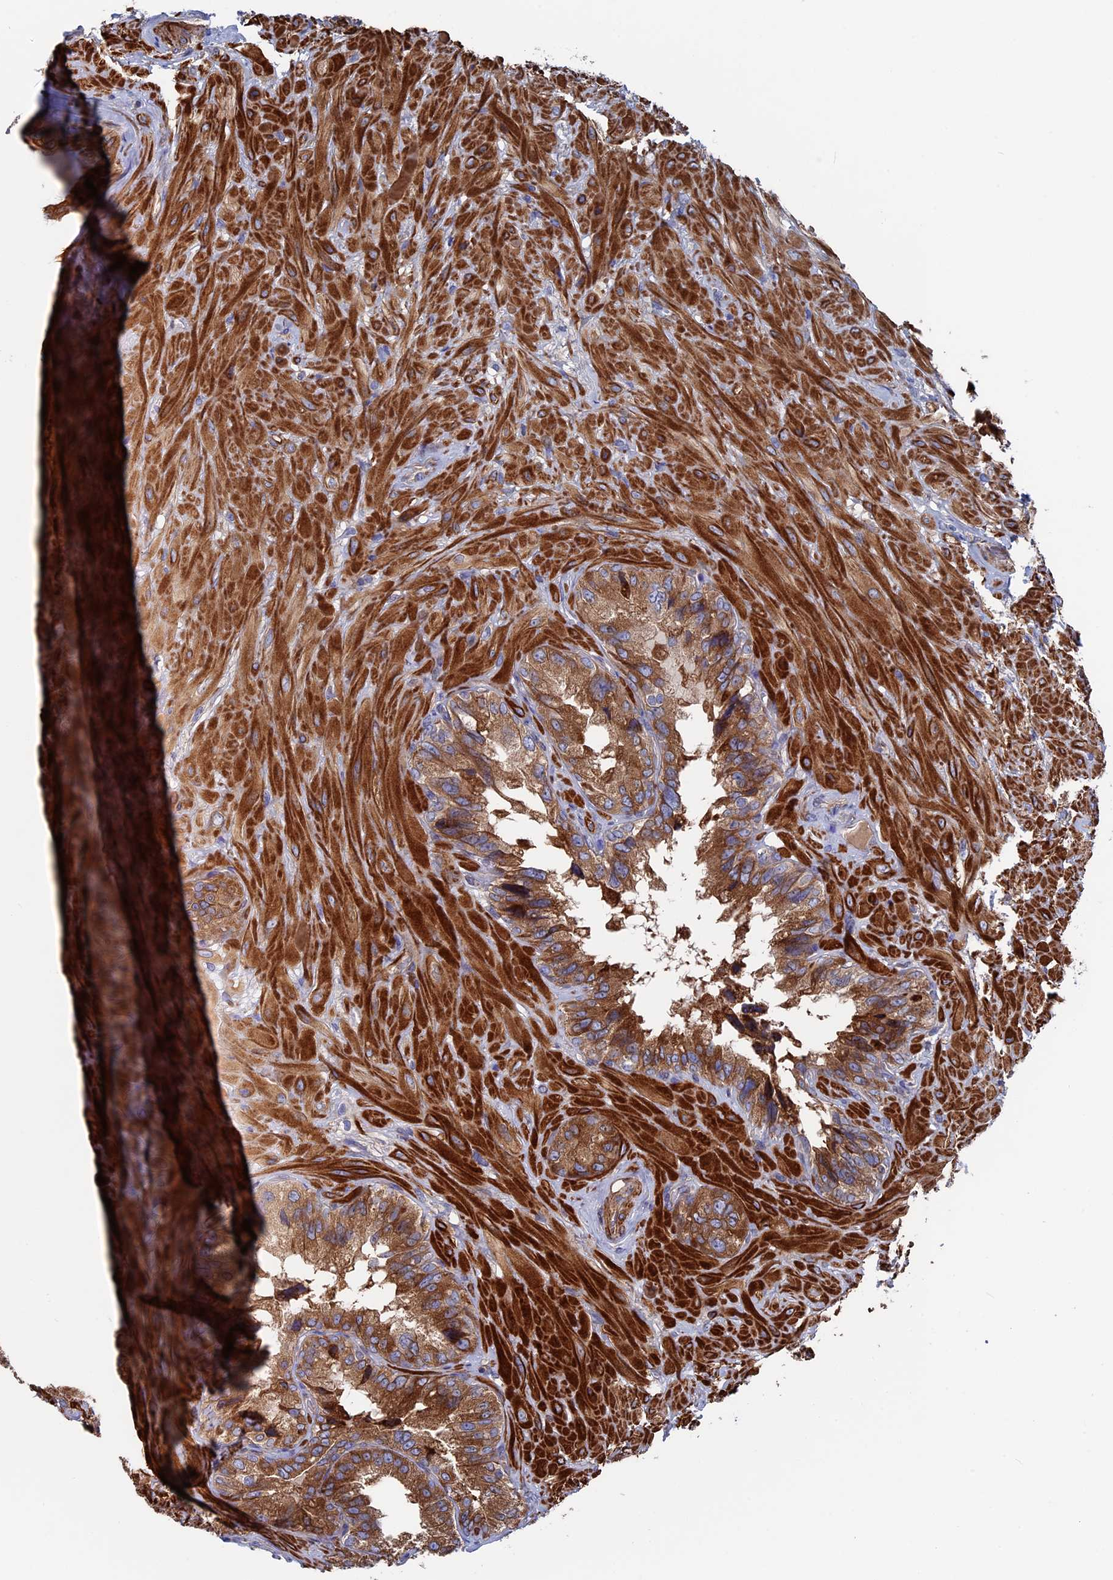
{"staining": {"intensity": "moderate", "quantity": ">75%", "location": "cytoplasmic/membranous"}, "tissue": "seminal vesicle", "cell_type": "Glandular cells", "image_type": "normal", "snomed": [{"axis": "morphology", "description": "Normal tissue, NOS"}, {"axis": "topography", "description": "Seminal veicle"}, {"axis": "topography", "description": "Peripheral nerve tissue"}], "caption": "Immunohistochemistry (DAB) staining of normal seminal vesicle demonstrates moderate cytoplasmic/membranous protein staining in approximately >75% of glandular cells.", "gene": "DNAJC3", "patient": {"sex": "male", "age": 67}}